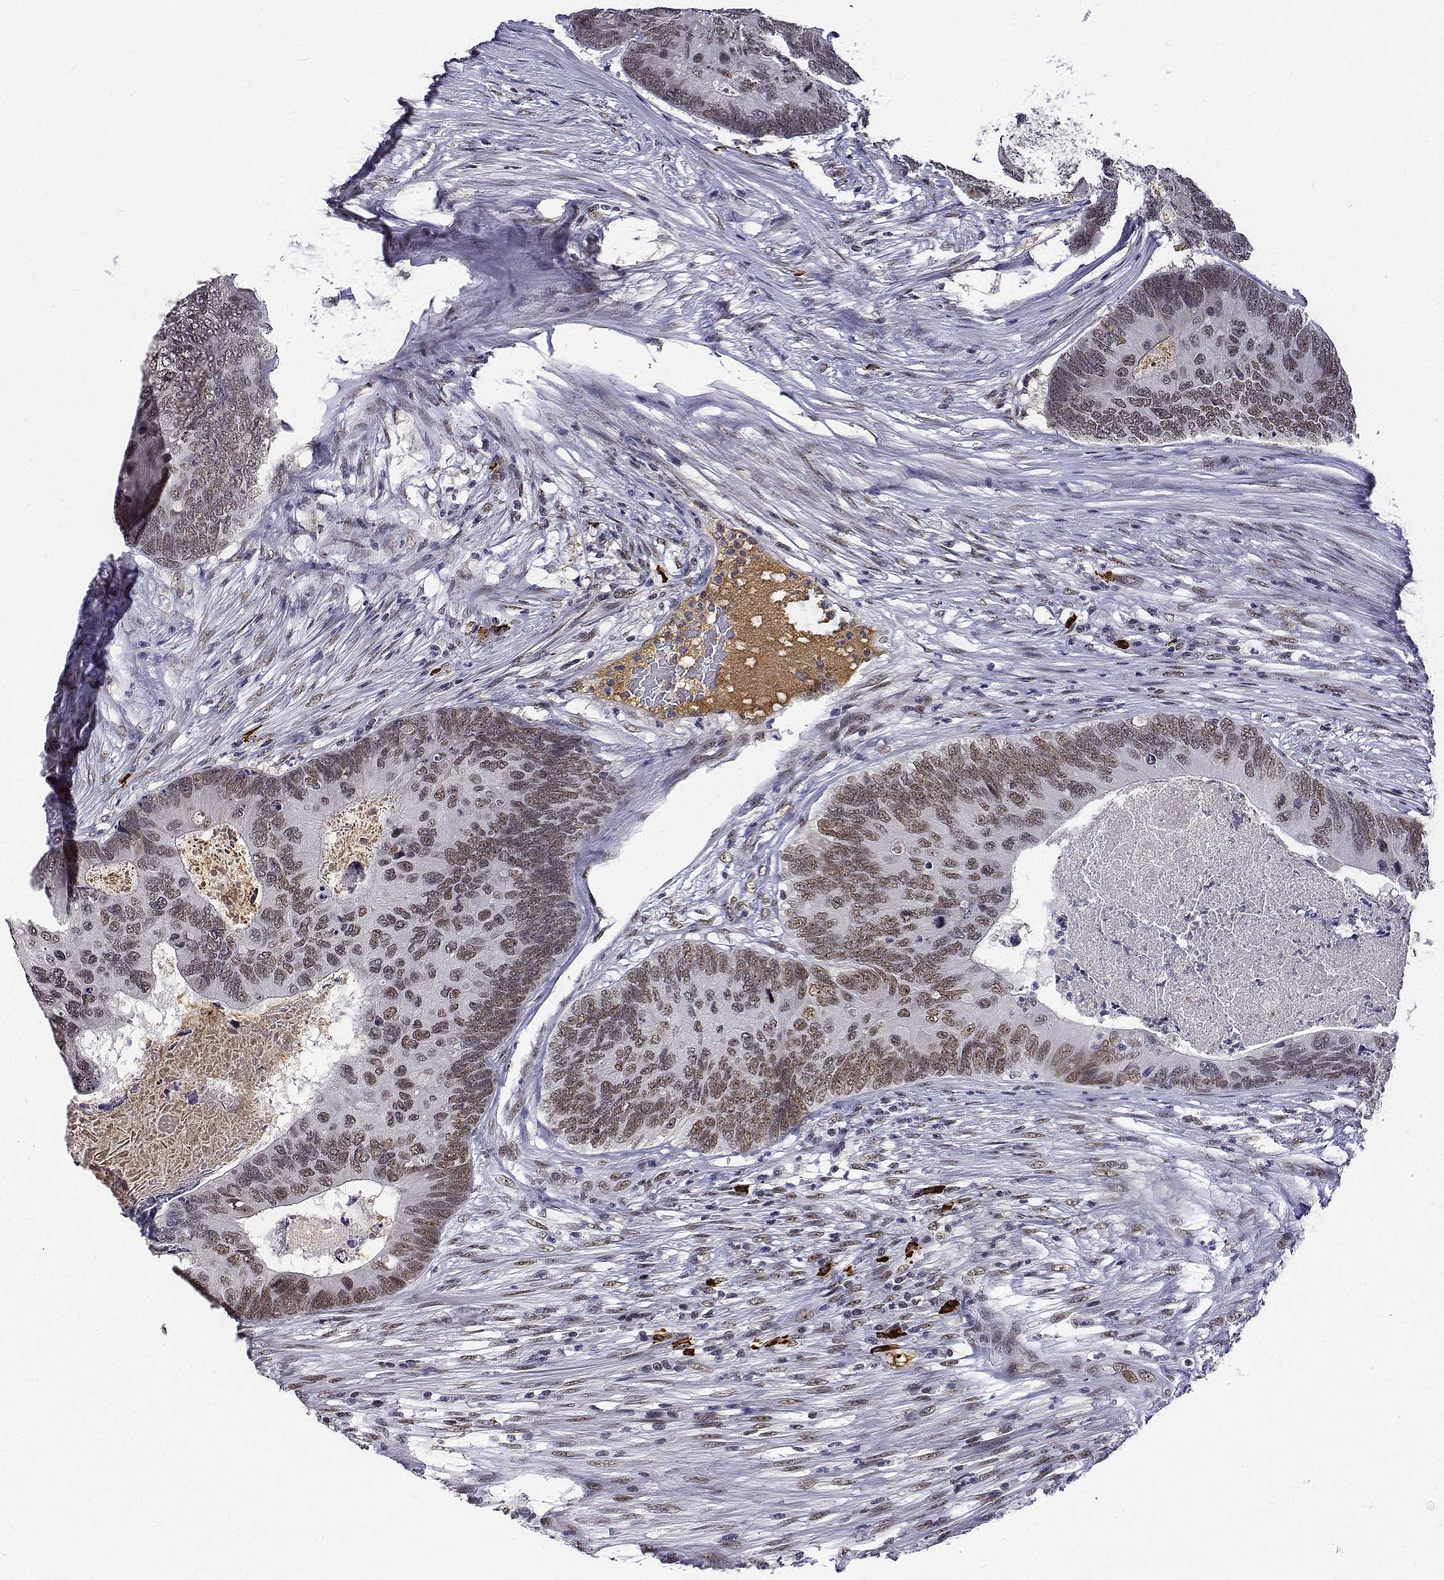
{"staining": {"intensity": "moderate", "quantity": "25%-75%", "location": "nuclear"}, "tissue": "colorectal cancer", "cell_type": "Tumor cells", "image_type": "cancer", "snomed": [{"axis": "morphology", "description": "Adenocarcinoma, NOS"}, {"axis": "topography", "description": "Colon"}], "caption": "Approximately 25%-75% of tumor cells in colorectal cancer reveal moderate nuclear protein staining as visualized by brown immunohistochemical staining.", "gene": "ATRX", "patient": {"sex": "female", "age": 67}}